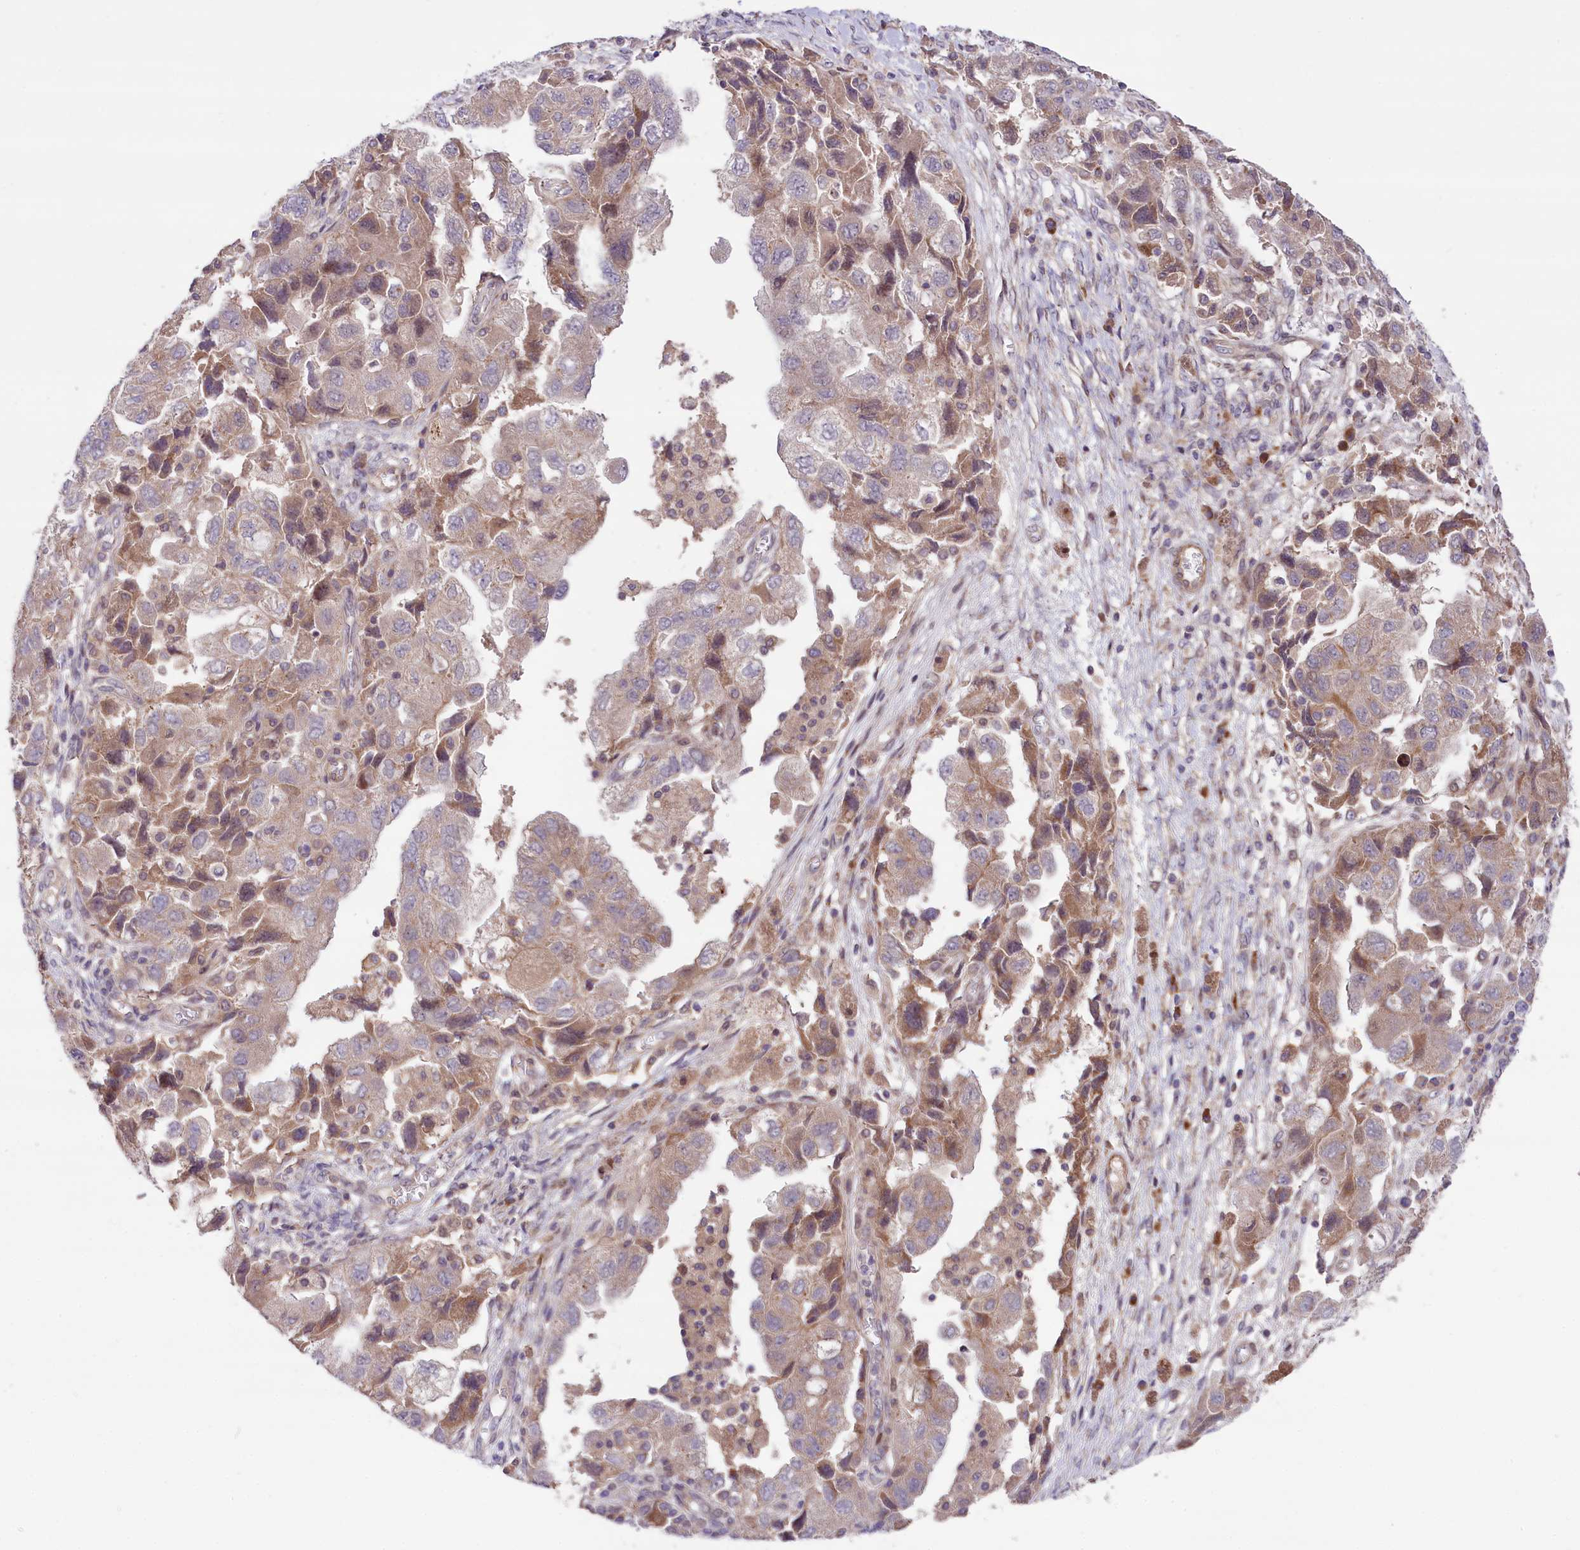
{"staining": {"intensity": "weak", "quantity": "25%-75%", "location": "cytoplasmic/membranous"}, "tissue": "ovarian cancer", "cell_type": "Tumor cells", "image_type": "cancer", "snomed": [{"axis": "morphology", "description": "Carcinoma, NOS"}, {"axis": "morphology", "description": "Cystadenocarcinoma, serous, NOS"}, {"axis": "topography", "description": "Ovary"}], "caption": "Human ovarian cancer (serous cystadenocarcinoma) stained for a protein (brown) exhibits weak cytoplasmic/membranous positive staining in approximately 25%-75% of tumor cells.", "gene": "HDAC5", "patient": {"sex": "female", "age": 69}}